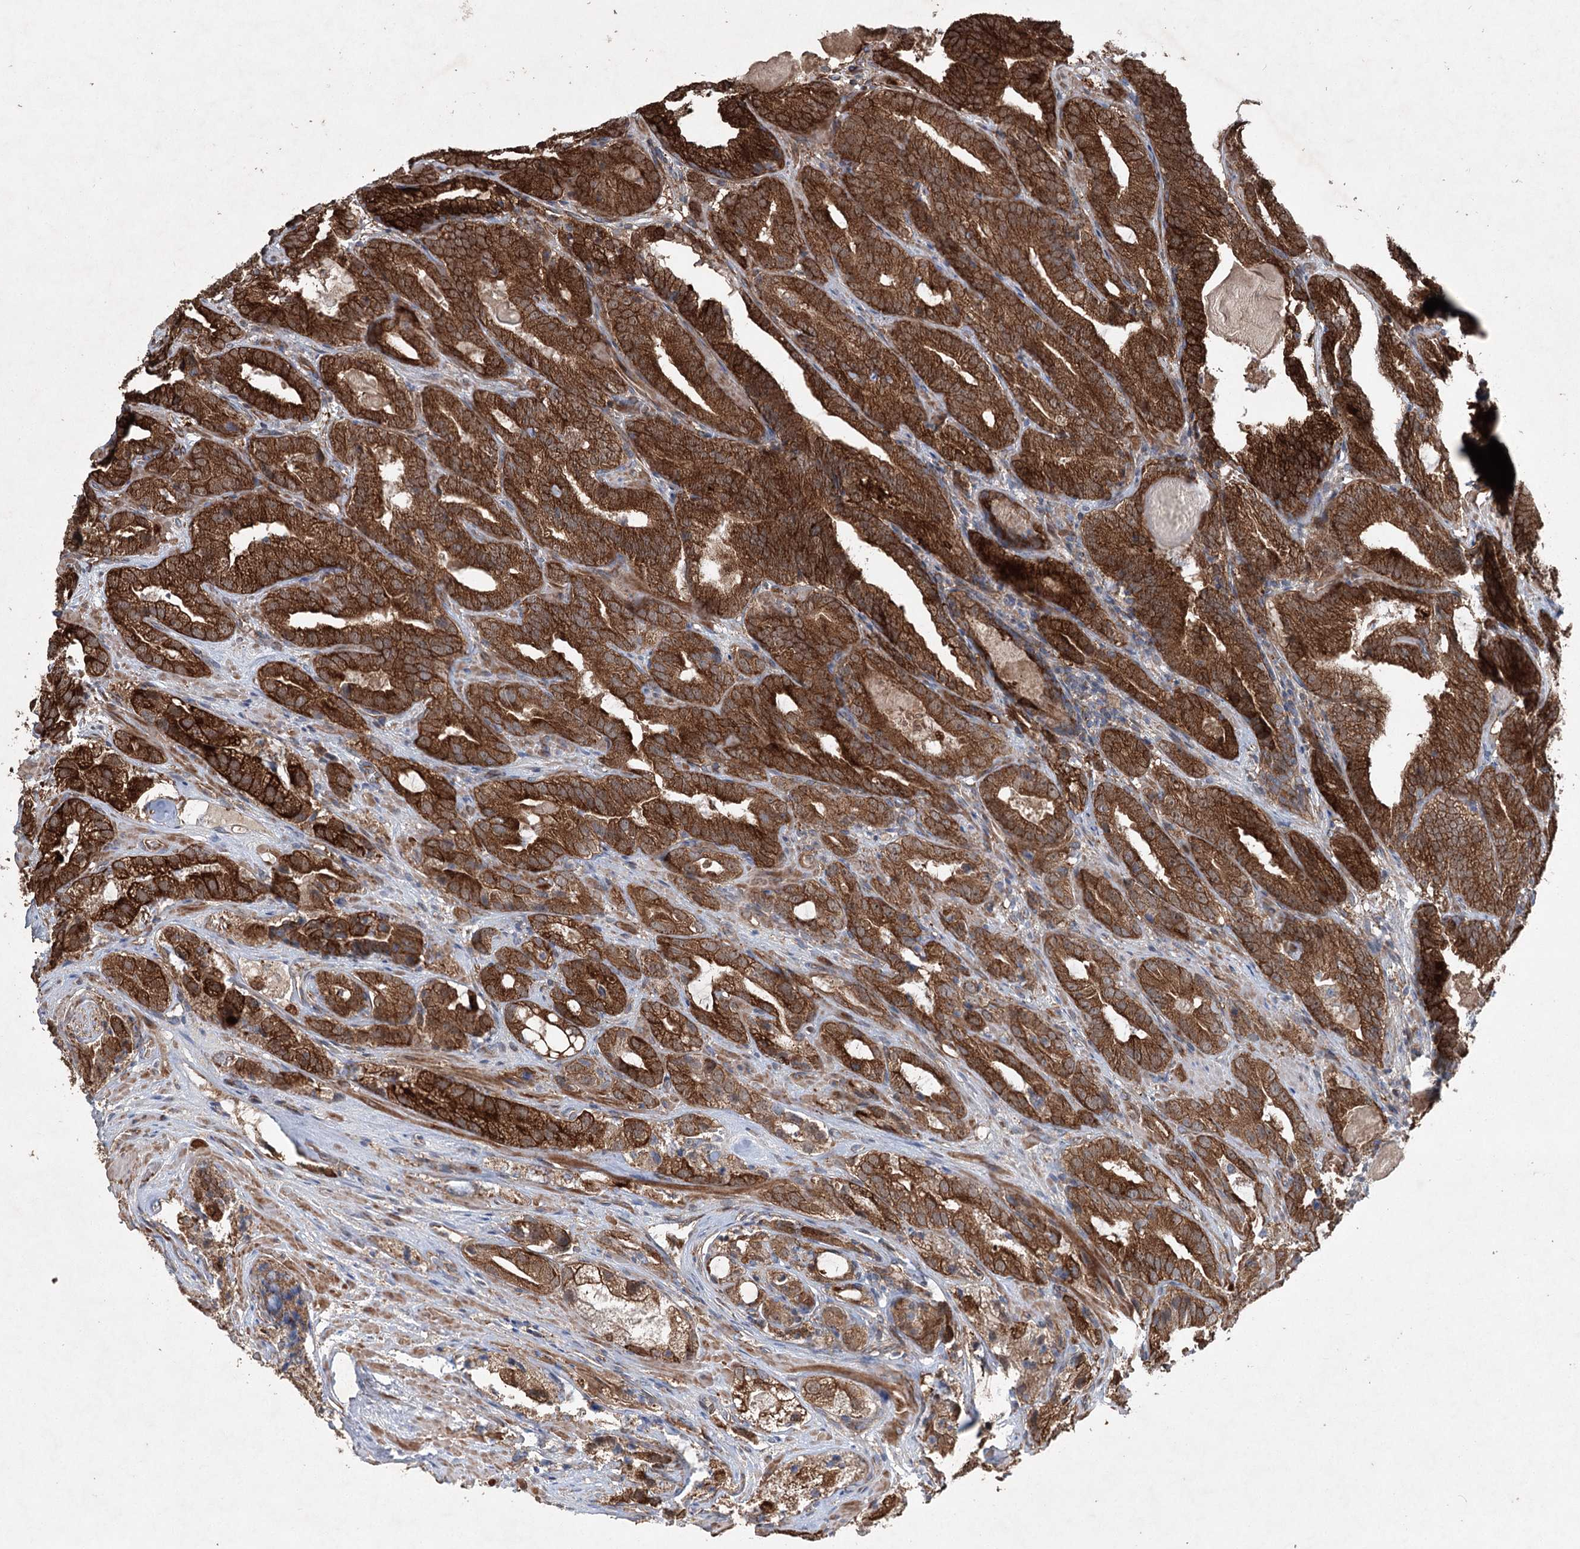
{"staining": {"intensity": "strong", "quantity": ">75%", "location": "cytoplasmic/membranous"}, "tissue": "prostate cancer", "cell_type": "Tumor cells", "image_type": "cancer", "snomed": [{"axis": "morphology", "description": "Adenocarcinoma, High grade"}, {"axis": "topography", "description": "Prostate"}], "caption": "Human prostate cancer stained for a protein (brown) shows strong cytoplasmic/membranous positive positivity in approximately >75% of tumor cells.", "gene": "SERINC5", "patient": {"sex": "male", "age": 57}}